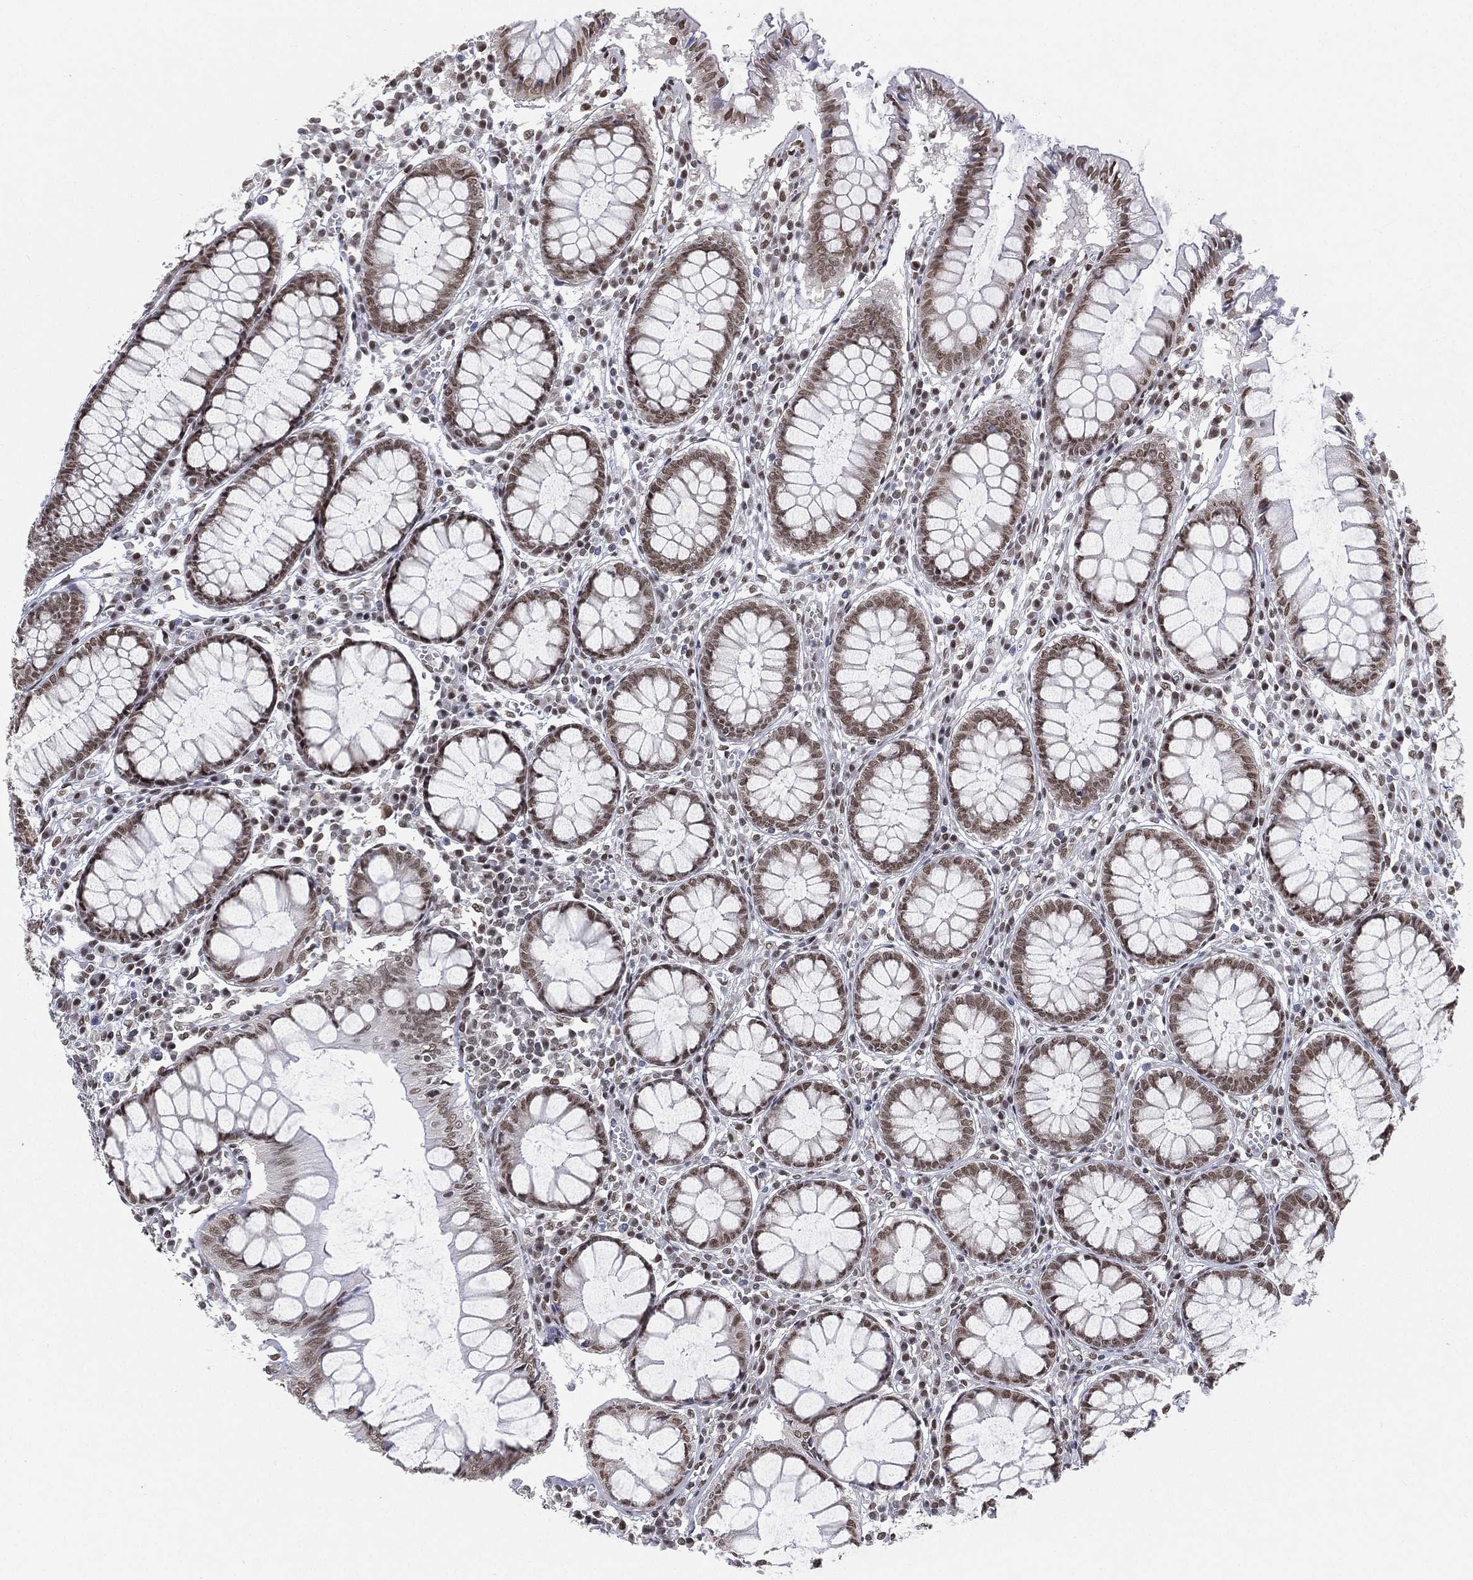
{"staining": {"intensity": "negative", "quantity": "none", "location": "none"}, "tissue": "colon", "cell_type": "Endothelial cells", "image_type": "normal", "snomed": [{"axis": "morphology", "description": "Normal tissue, NOS"}, {"axis": "topography", "description": "Colon"}], "caption": "The photomicrograph displays no staining of endothelial cells in benign colon. The staining is performed using DAB (3,3'-diaminobenzidine) brown chromogen with nuclei counter-stained in using hematoxylin.", "gene": "FUBP3", "patient": {"sex": "male", "age": 65}}